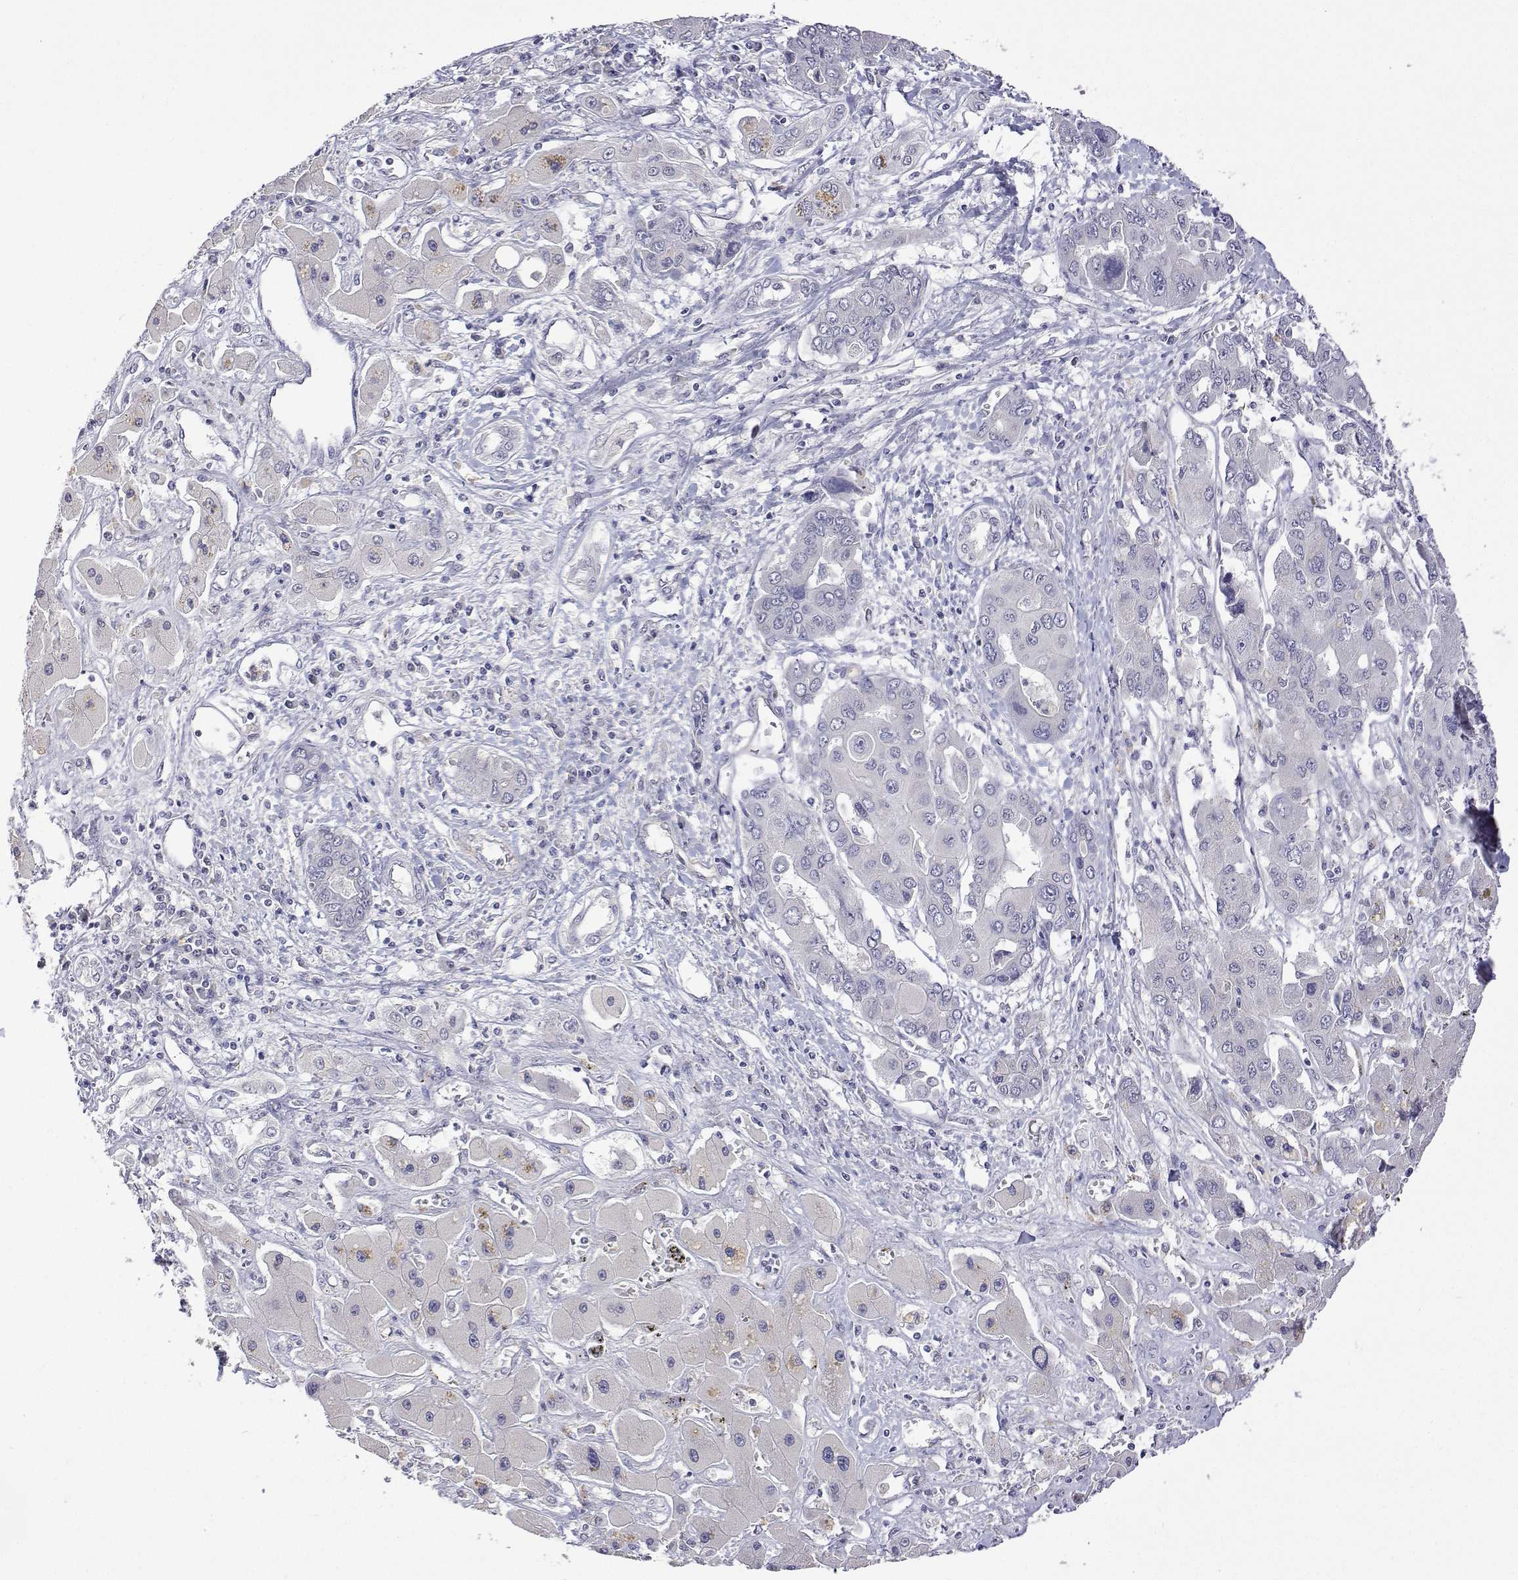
{"staining": {"intensity": "negative", "quantity": "none", "location": "none"}, "tissue": "liver cancer", "cell_type": "Tumor cells", "image_type": "cancer", "snomed": [{"axis": "morphology", "description": "Cholangiocarcinoma"}, {"axis": "topography", "description": "Liver"}], "caption": "Immunohistochemical staining of liver cancer exhibits no significant expression in tumor cells.", "gene": "PLCB1", "patient": {"sex": "male", "age": 67}}